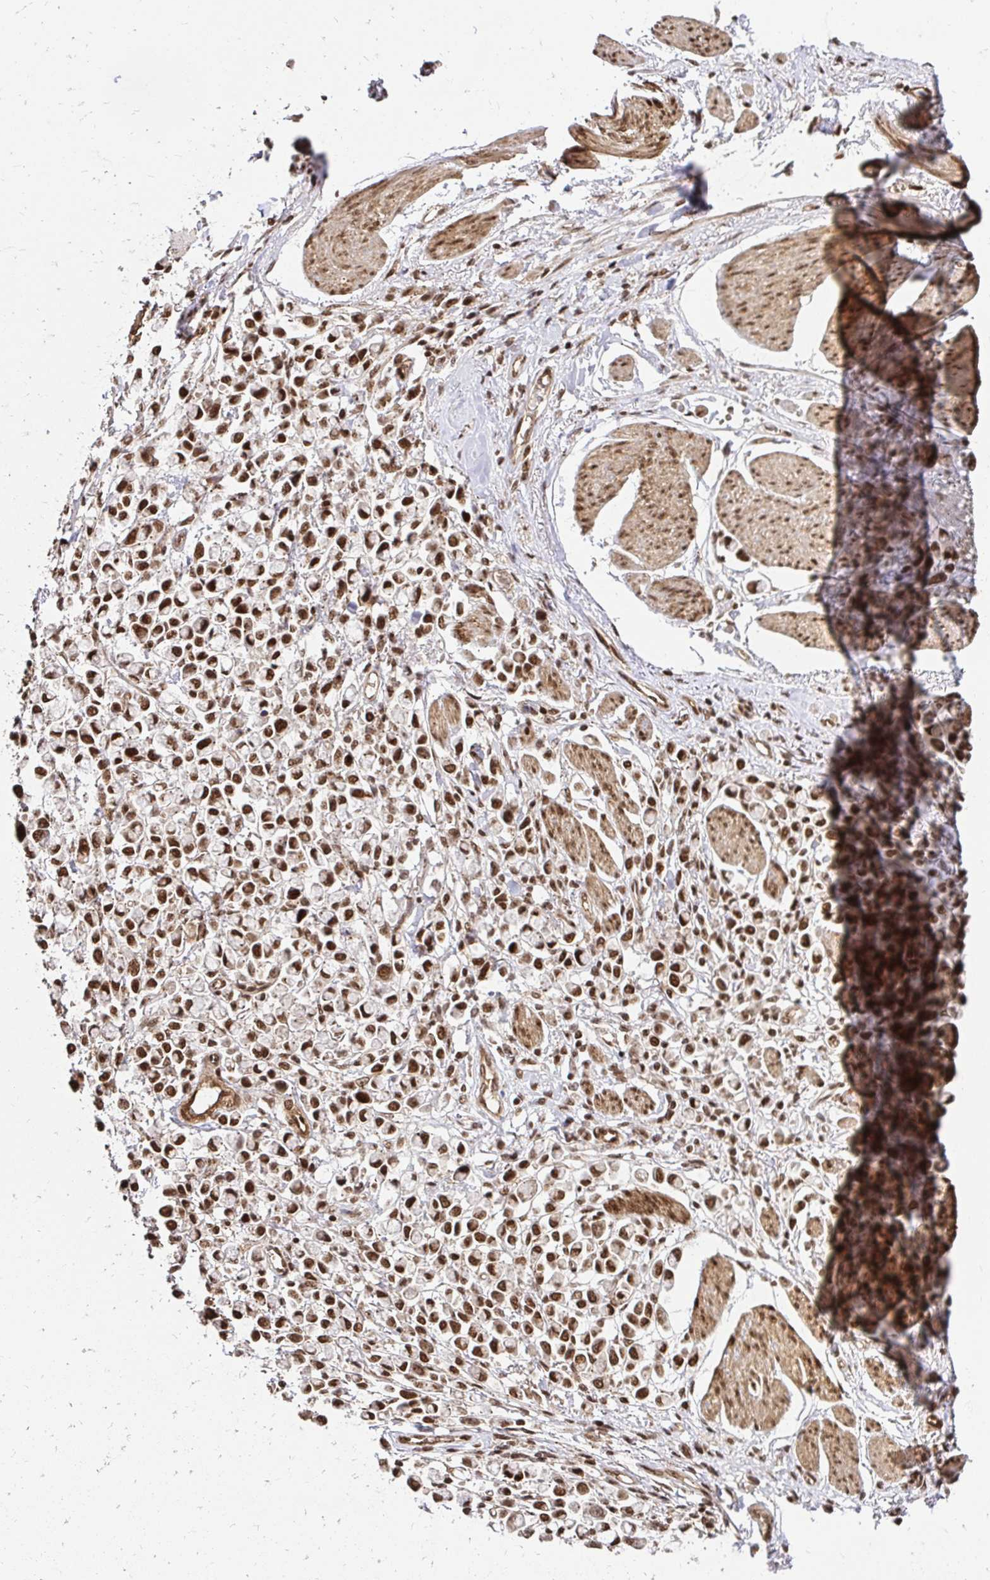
{"staining": {"intensity": "strong", "quantity": ">75%", "location": "nuclear"}, "tissue": "stomach cancer", "cell_type": "Tumor cells", "image_type": "cancer", "snomed": [{"axis": "morphology", "description": "Adenocarcinoma, NOS"}, {"axis": "topography", "description": "Stomach"}], "caption": "Tumor cells demonstrate strong nuclear positivity in about >75% of cells in stomach cancer (adenocarcinoma).", "gene": "GLYR1", "patient": {"sex": "female", "age": 81}}